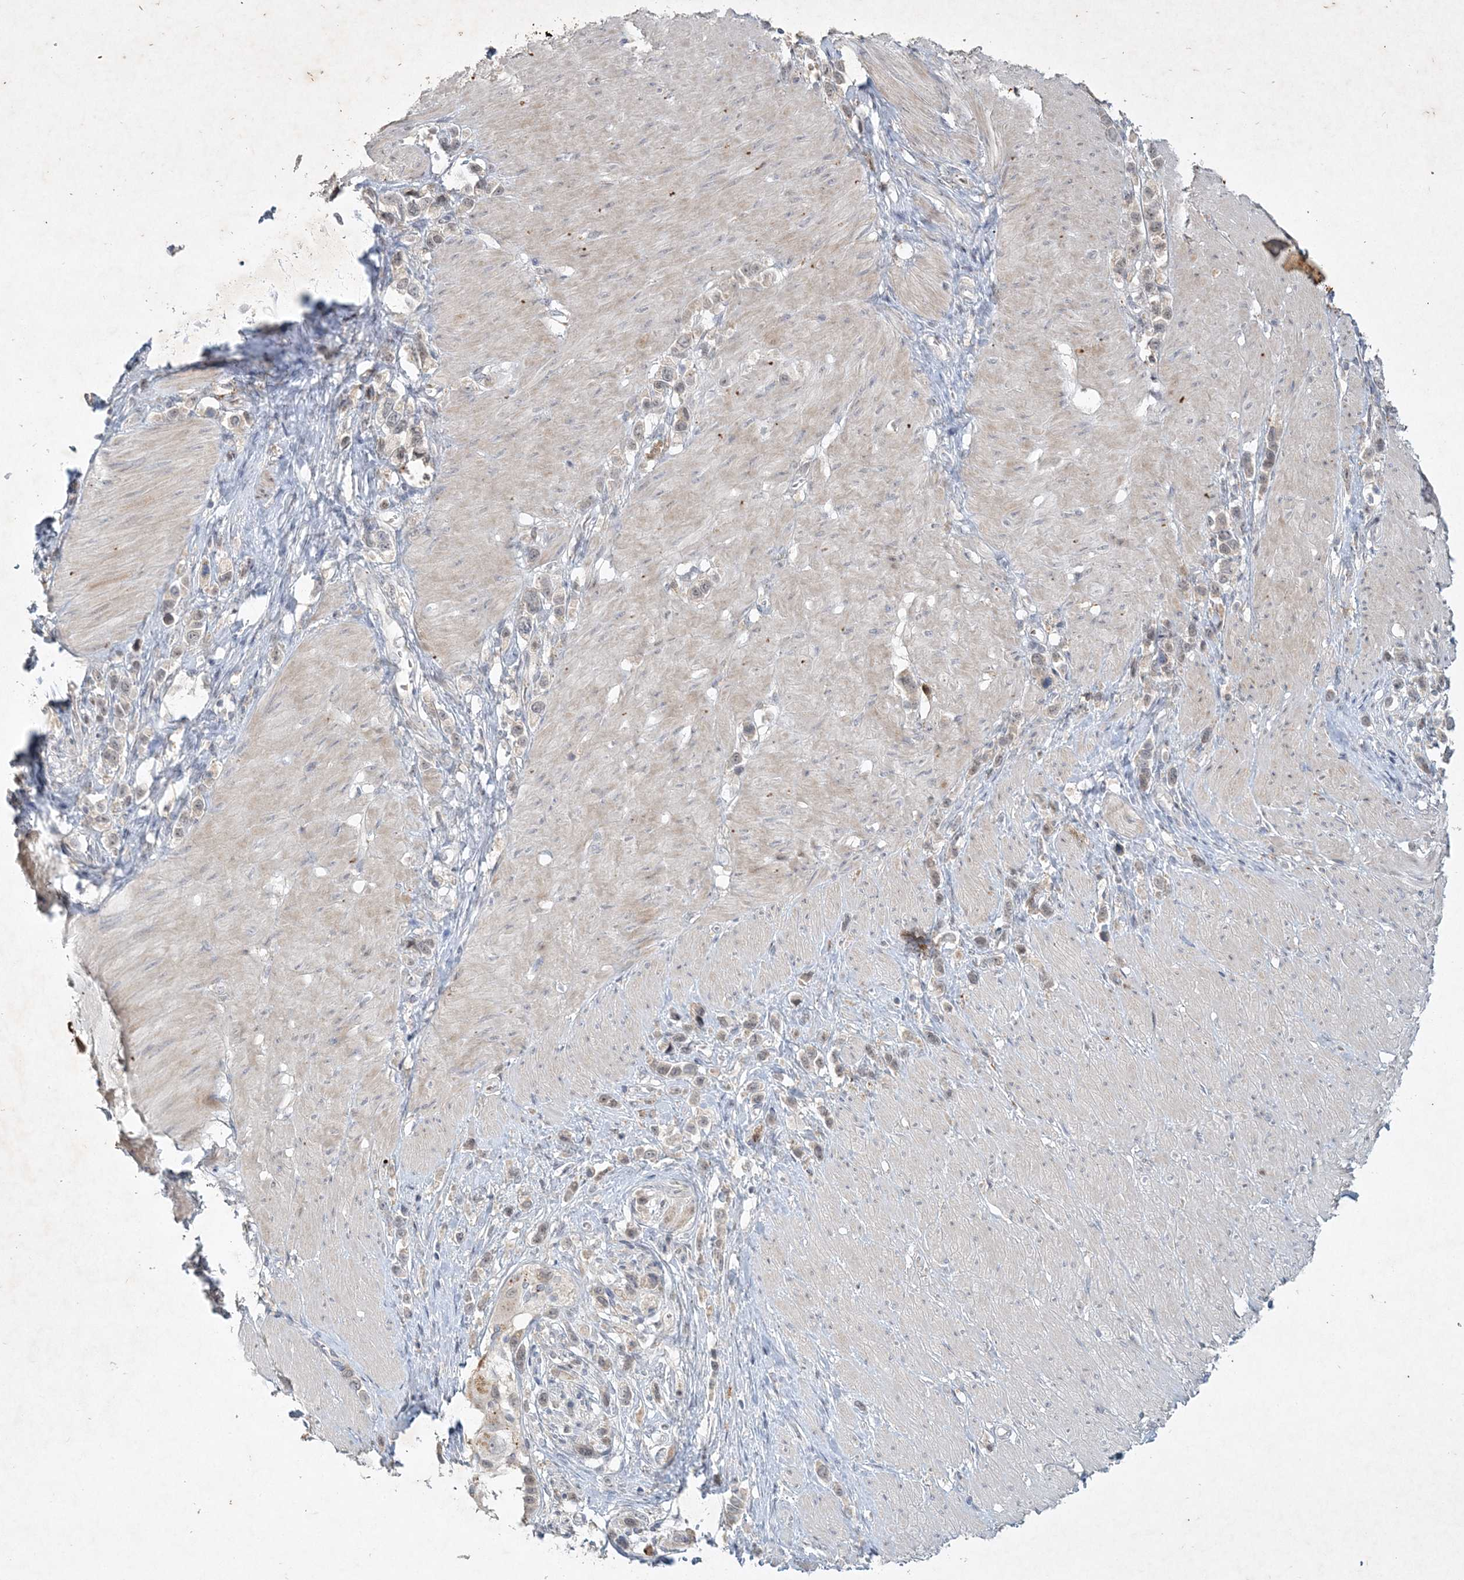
{"staining": {"intensity": "negative", "quantity": "none", "location": "none"}, "tissue": "stomach cancer", "cell_type": "Tumor cells", "image_type": "cancer", "snomed": [{"axis": "morphology", "description": "Normal tissue, NOS"}, {"axis": "morphology", "description": "Adenocarcinoma, NOS"}, {"axis": "topography", "description": "Stomach, upper"}, {"axis": "topography", "description": "Stomach"}], "caption": "Immunohistochemical staining of human stomach cancer (adenocarcinoma) exhibits no significant staining in tumor cells.", "gene": "THG1L", "patient": {"sex": "female", "age": 65}}